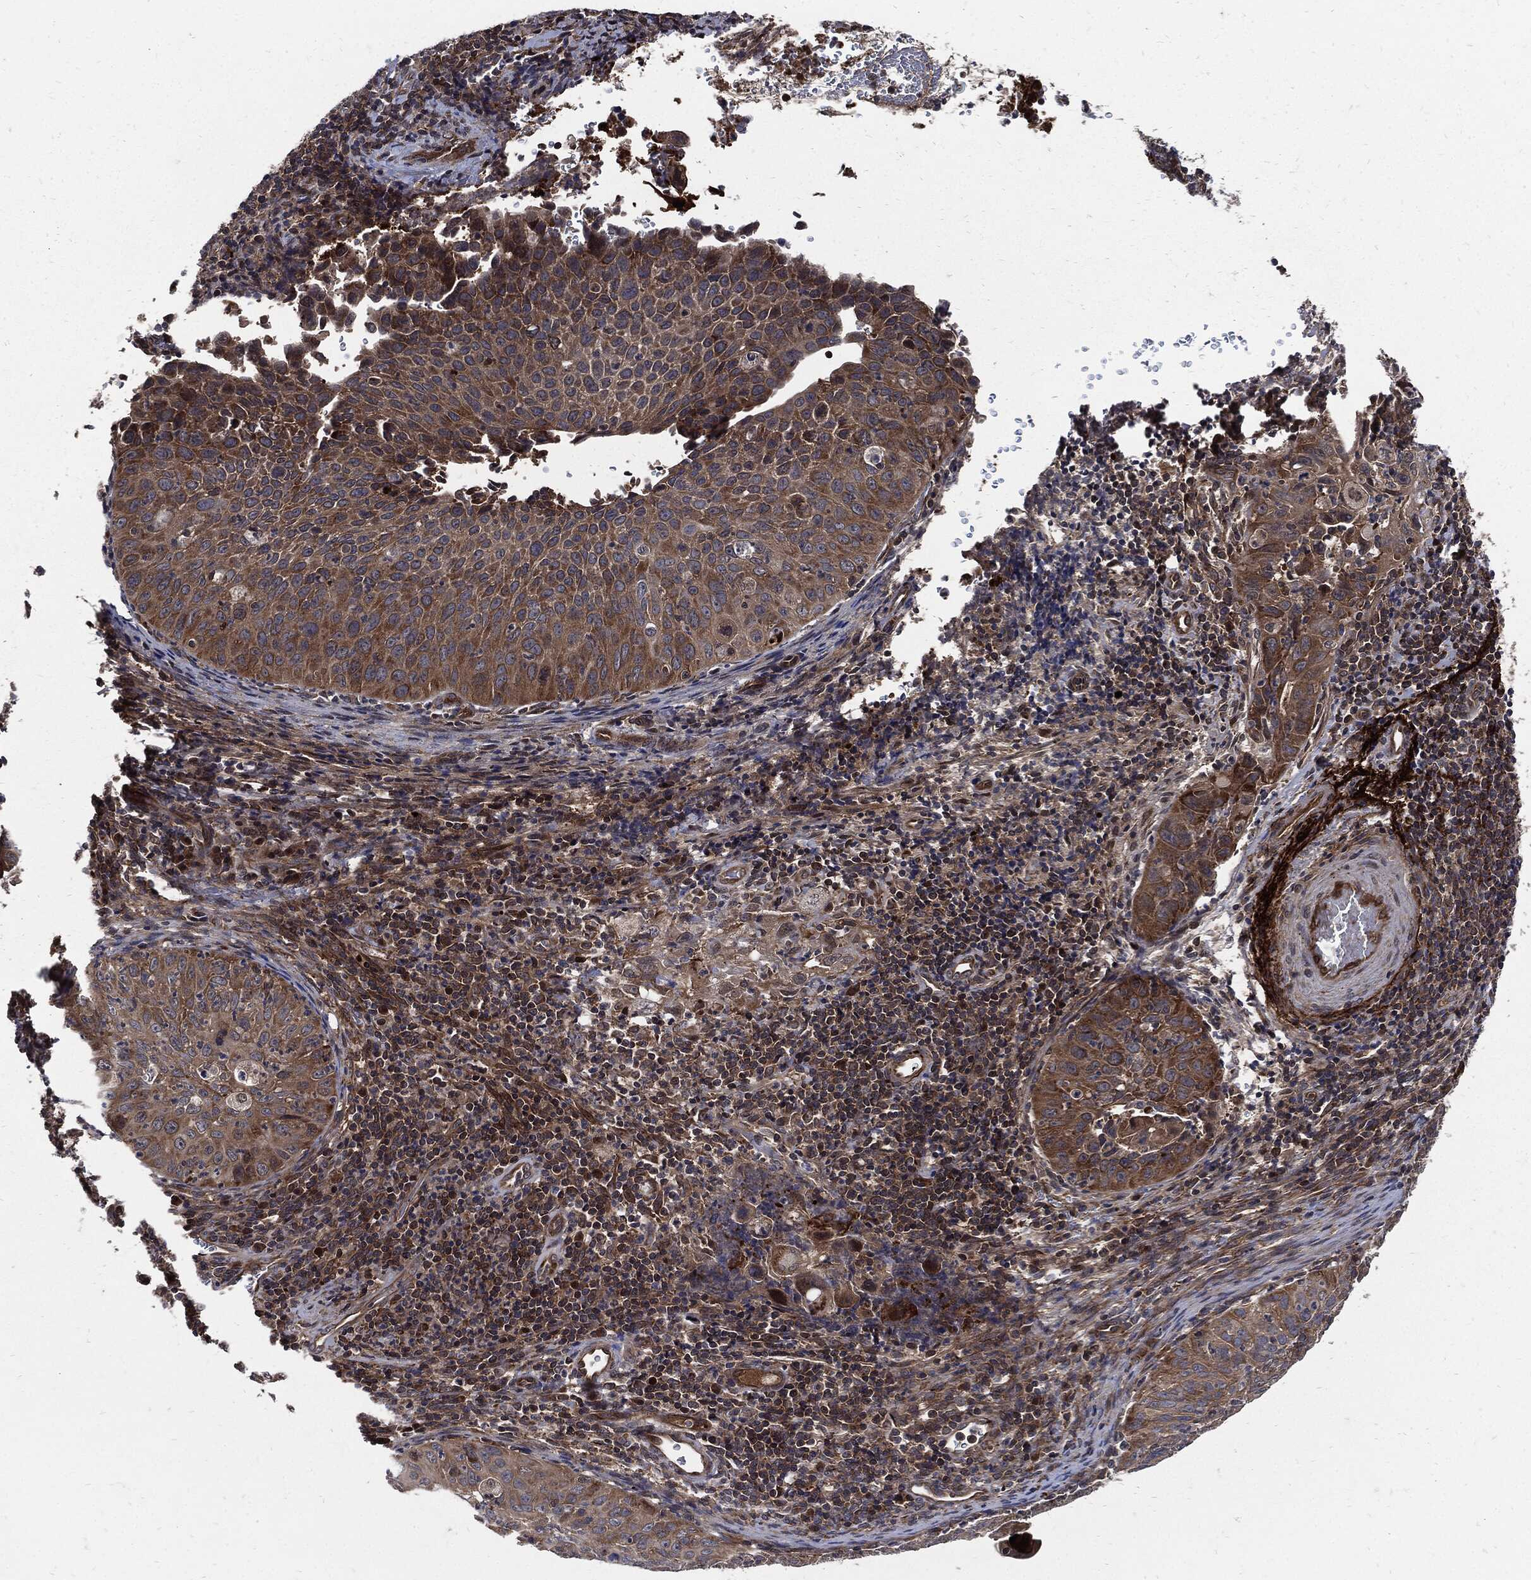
{"staining": {"intensity": "strong", "quantity": "25%-75%", "location": "cytoplasmic/membranous"}, "tissue": "cervical cancer", "cell_type": "Tumor cells", "image_type": "cancer", "snomed": [{"axis": "morphology", "description": "Squamous cell carcinoma, NOS"}, {"axis": "topography", "description": "Cervix"}], "caption": "Approximately 25%-75% of tumor cells in human squamous cell carcinoma (cervical) reveal strong cytoplasmic/membranous protein positivity as visualized by brown immunohistochemical staining.", "gene": "CLU", "patient": {"sex": "female", "age": 26}}